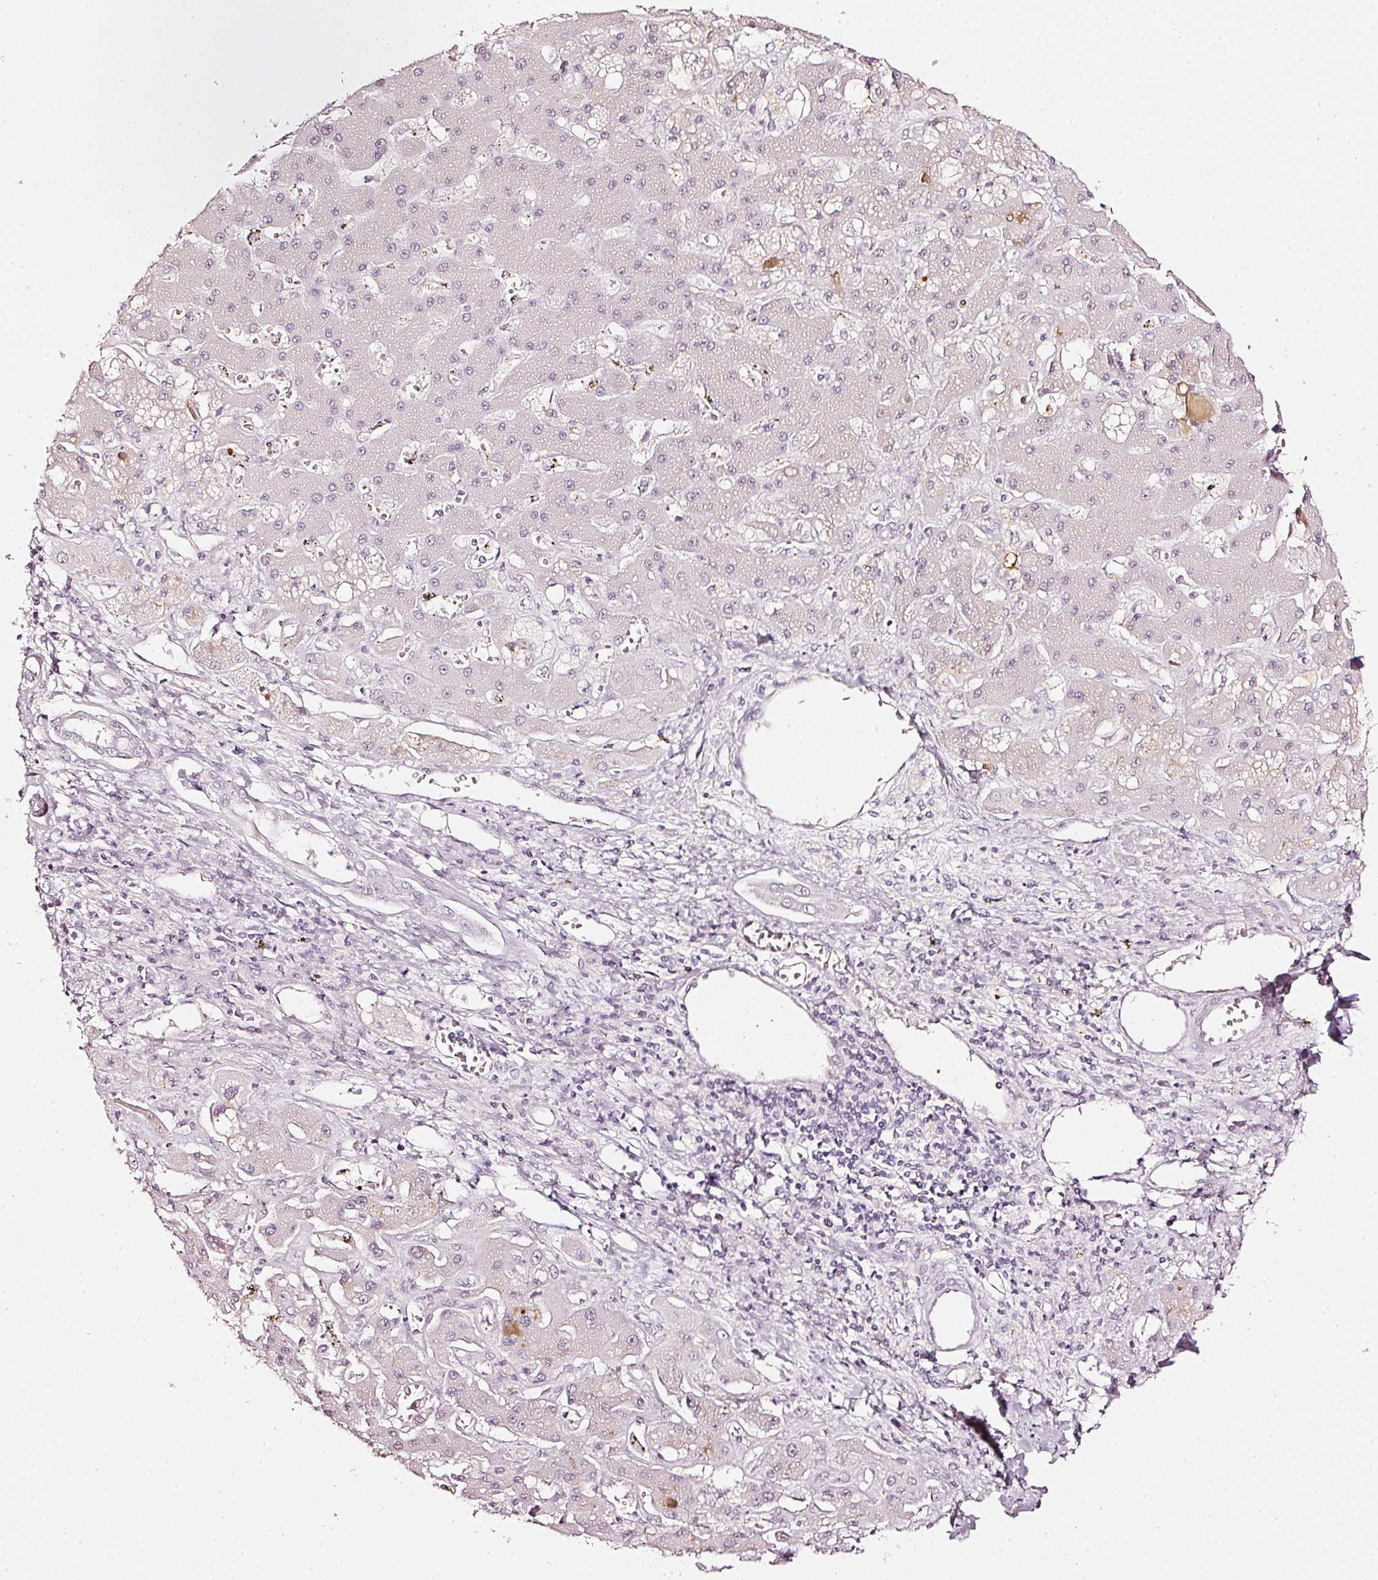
{"staining": {"intensity": "negative", "quantity": "none", "location": "none"}, "tissue": "liver cancer", "cell_type": "Tumor cells", "image_type": "cancer", "snomed": [{"axis": "morphology", "description": "Cholangiocarcinoma"}, {"axis": "topography", "description": "Liver"}], "caption": "A high-resolution histopathology image shows immunohistochemistry staining of liver cholangiocarcinoma, which displays no significant staining in tumor cells.", "gene": "CNP", "patient": {"sex": "male", "age": 67}}